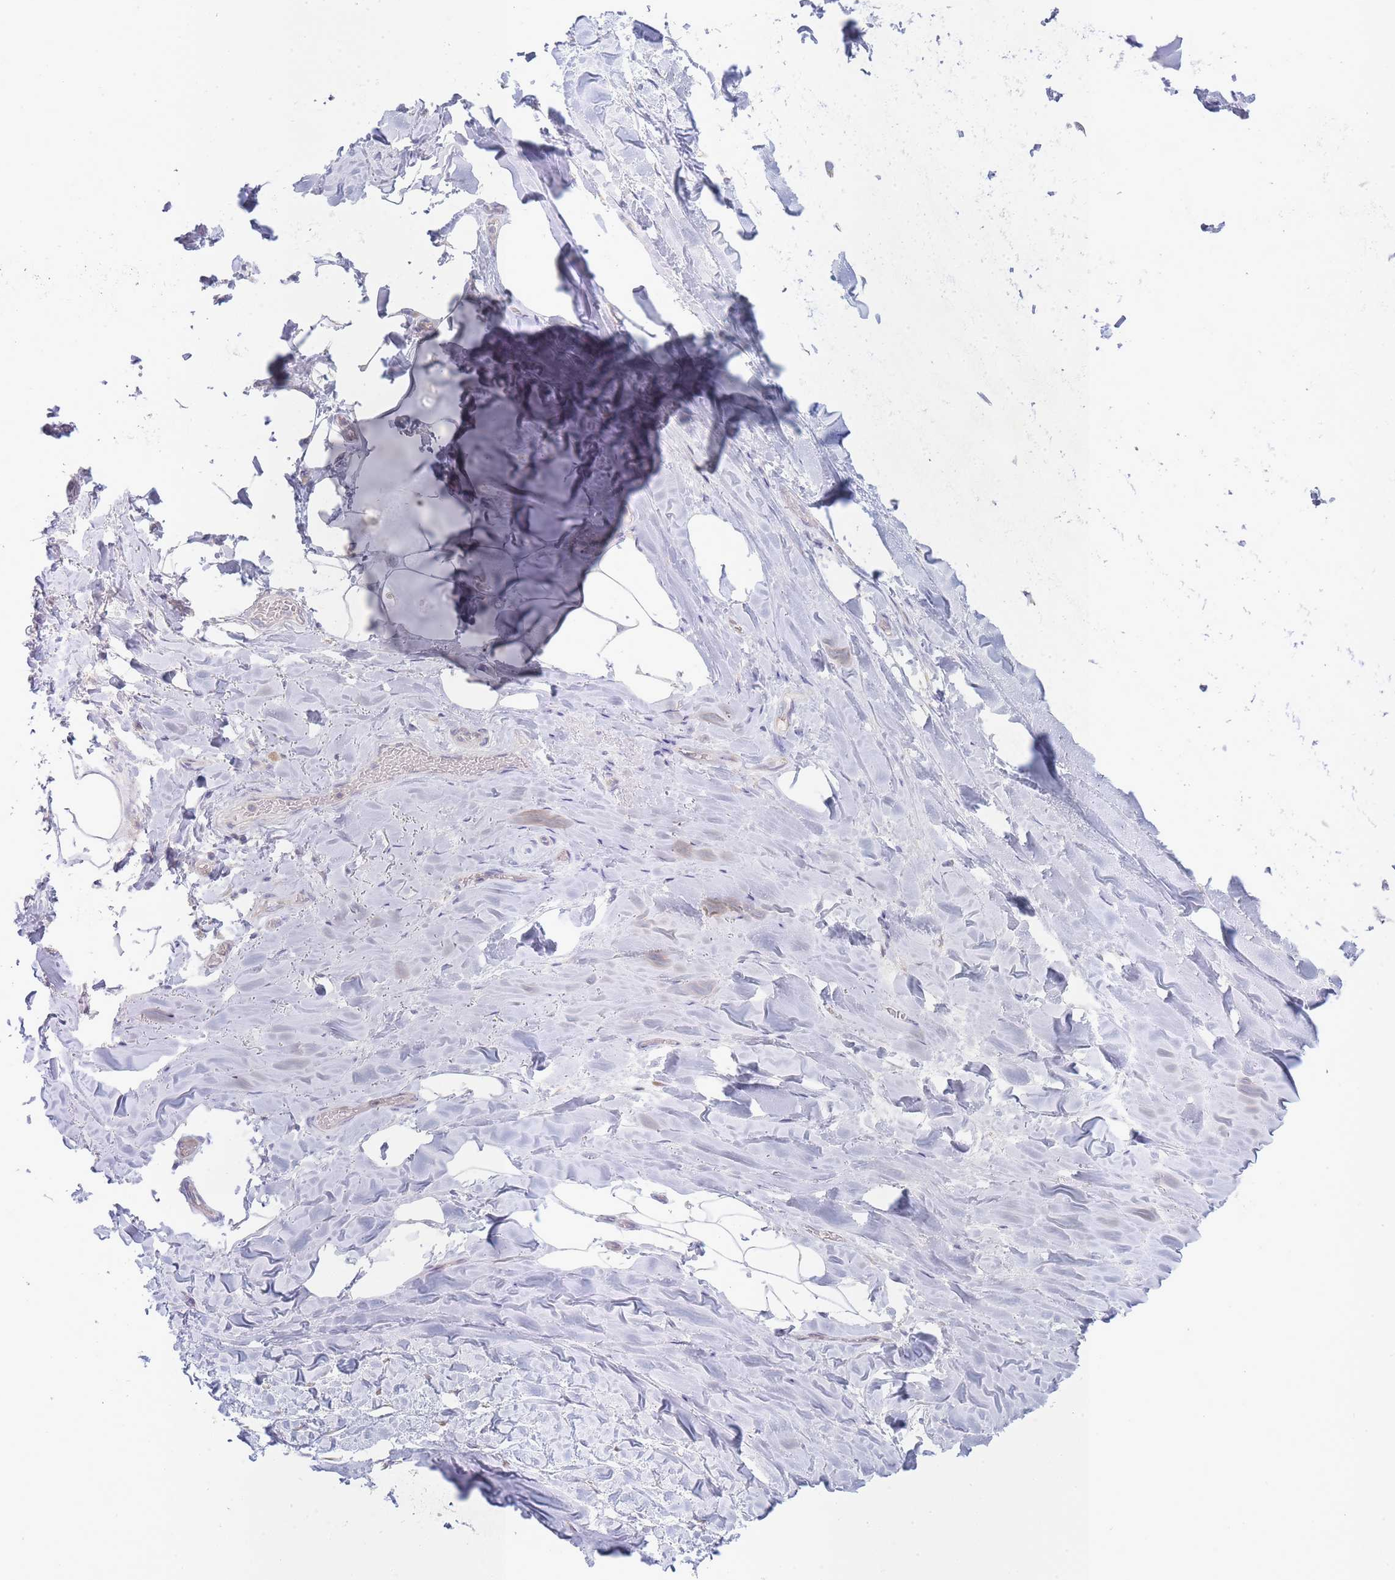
{"staining": {"intensity": "negative", "quantity": "none", "location": "none"}, "tissue": "adipose tissue", "cell_type": "Adipocytes", "image_type": "normal", "snomed": [{"axis": "morphology", "description": "Normal tissue, NOS"}, {"axis": "topography", "description": "Lymph node"}, {"axis": "topography", "description": "Cartilage tissue"}, {"axis": "topography", "description": "Bronchus"}], "caption": "Adipose tissue was stained to show a protein in brown. There is no significant staining in adipocytes. (Brightfield microscopy of DAB (3,3'-diaminobenzidine) immunohistochemistry (IHC) at high magnification).", "gene": "OR5L1", "patient": {"sex": "male", "age": 63}}